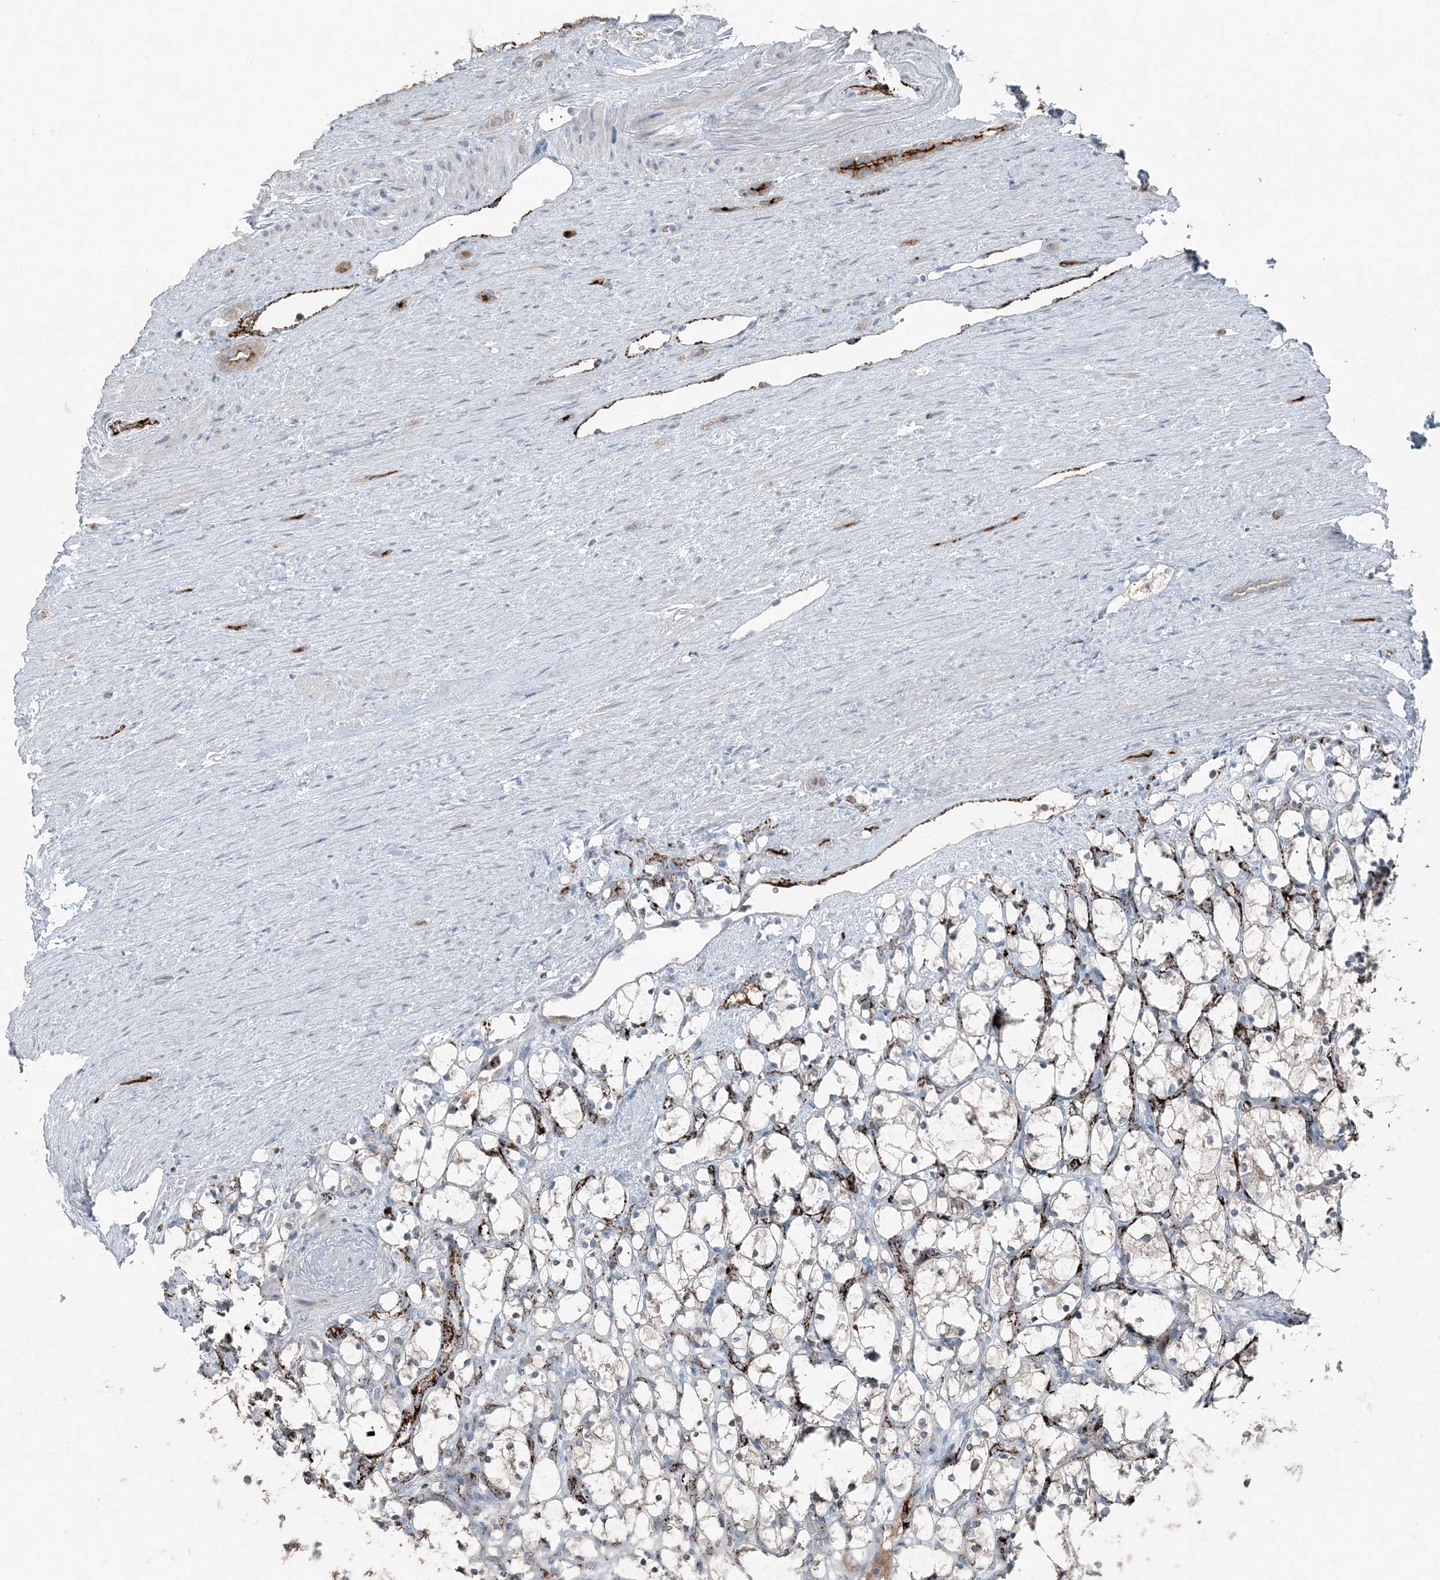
{"staining": {"intensity": "negative", "quantity": "none", "location": "none"}, "tissue": "renal cancer", "cell_type": "Tumor cells", "image_type": "cancer", "snomed": [{"axis": "morphology", "description": "Adenocarcinoma, NOS"}, {"axis": "topography", "description": "Kidney"}], "caption": "High power microscopy image of an immunohistochemistry photomicrograph of renal cancer (adenocarcinoma), revealing no significant expression in tumor cells. Brightfield microscopy of IHC stained with DAB (brown) and hematoxylin (blue), captured at high magnification.", "gene": "ELOVL7", "patient": {"sex": "female", "age": 69}}